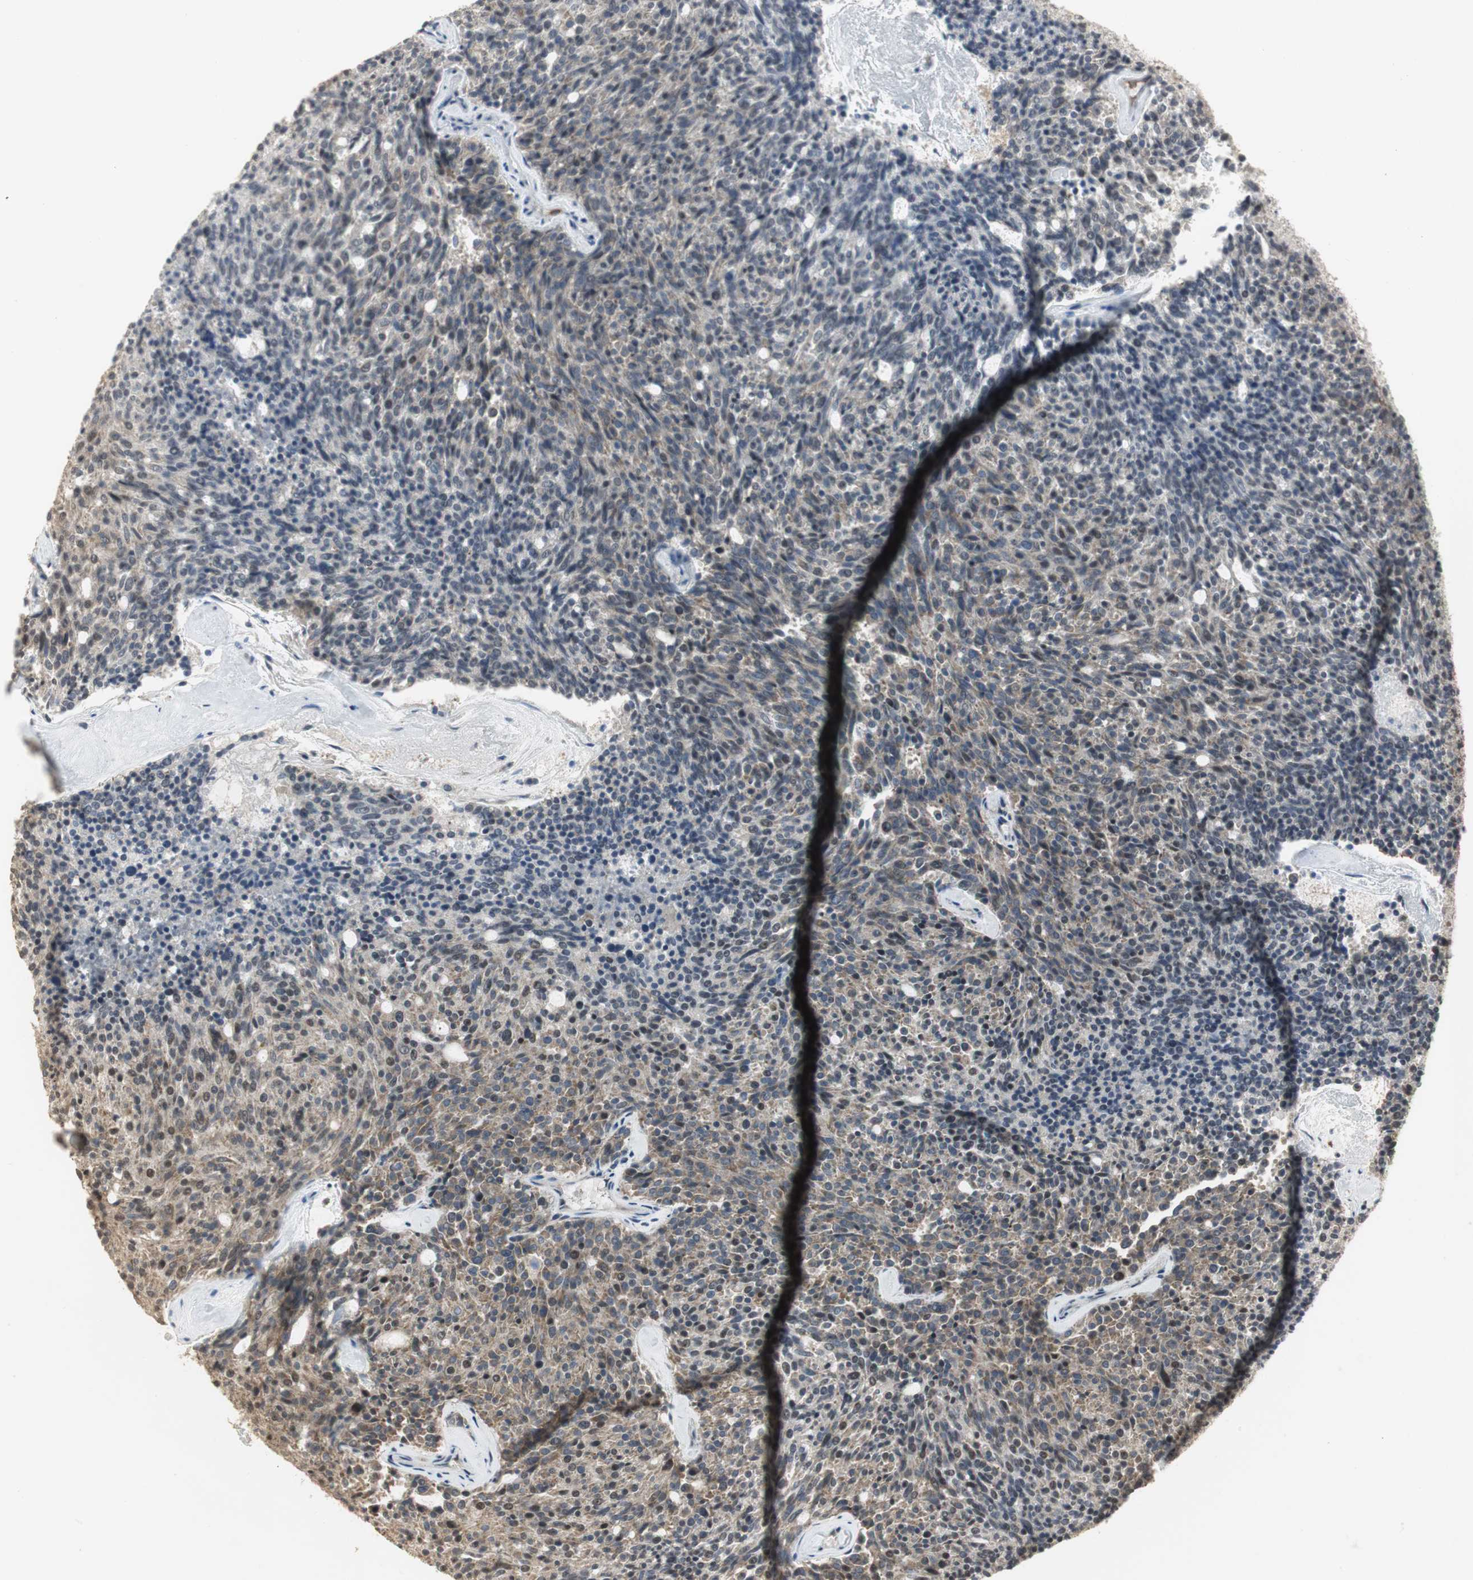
{"staining": {"intensity": "weak", "quantity": "25%-75%", "location": "cytoplasmic/membranous,nuclear"}, "tissue": "carcinoid", "cell_type": "Tumor cells", "image_type": "cancer", "snomed": [{"axis": "morphology", "description": "Carcinoid, malignant, NOS"}, {"axis": "topography", "description": "Pancreas"}], "caption": "High-power microscopy captured an IHC photomicrograph of carcinoid, revealing weak cytoplasmic/membranous and nuclear positivity in approximately 25%-75% of tumor cells.", "gene": "ELOA", "patient": {"sex": "female", "age": 54}}